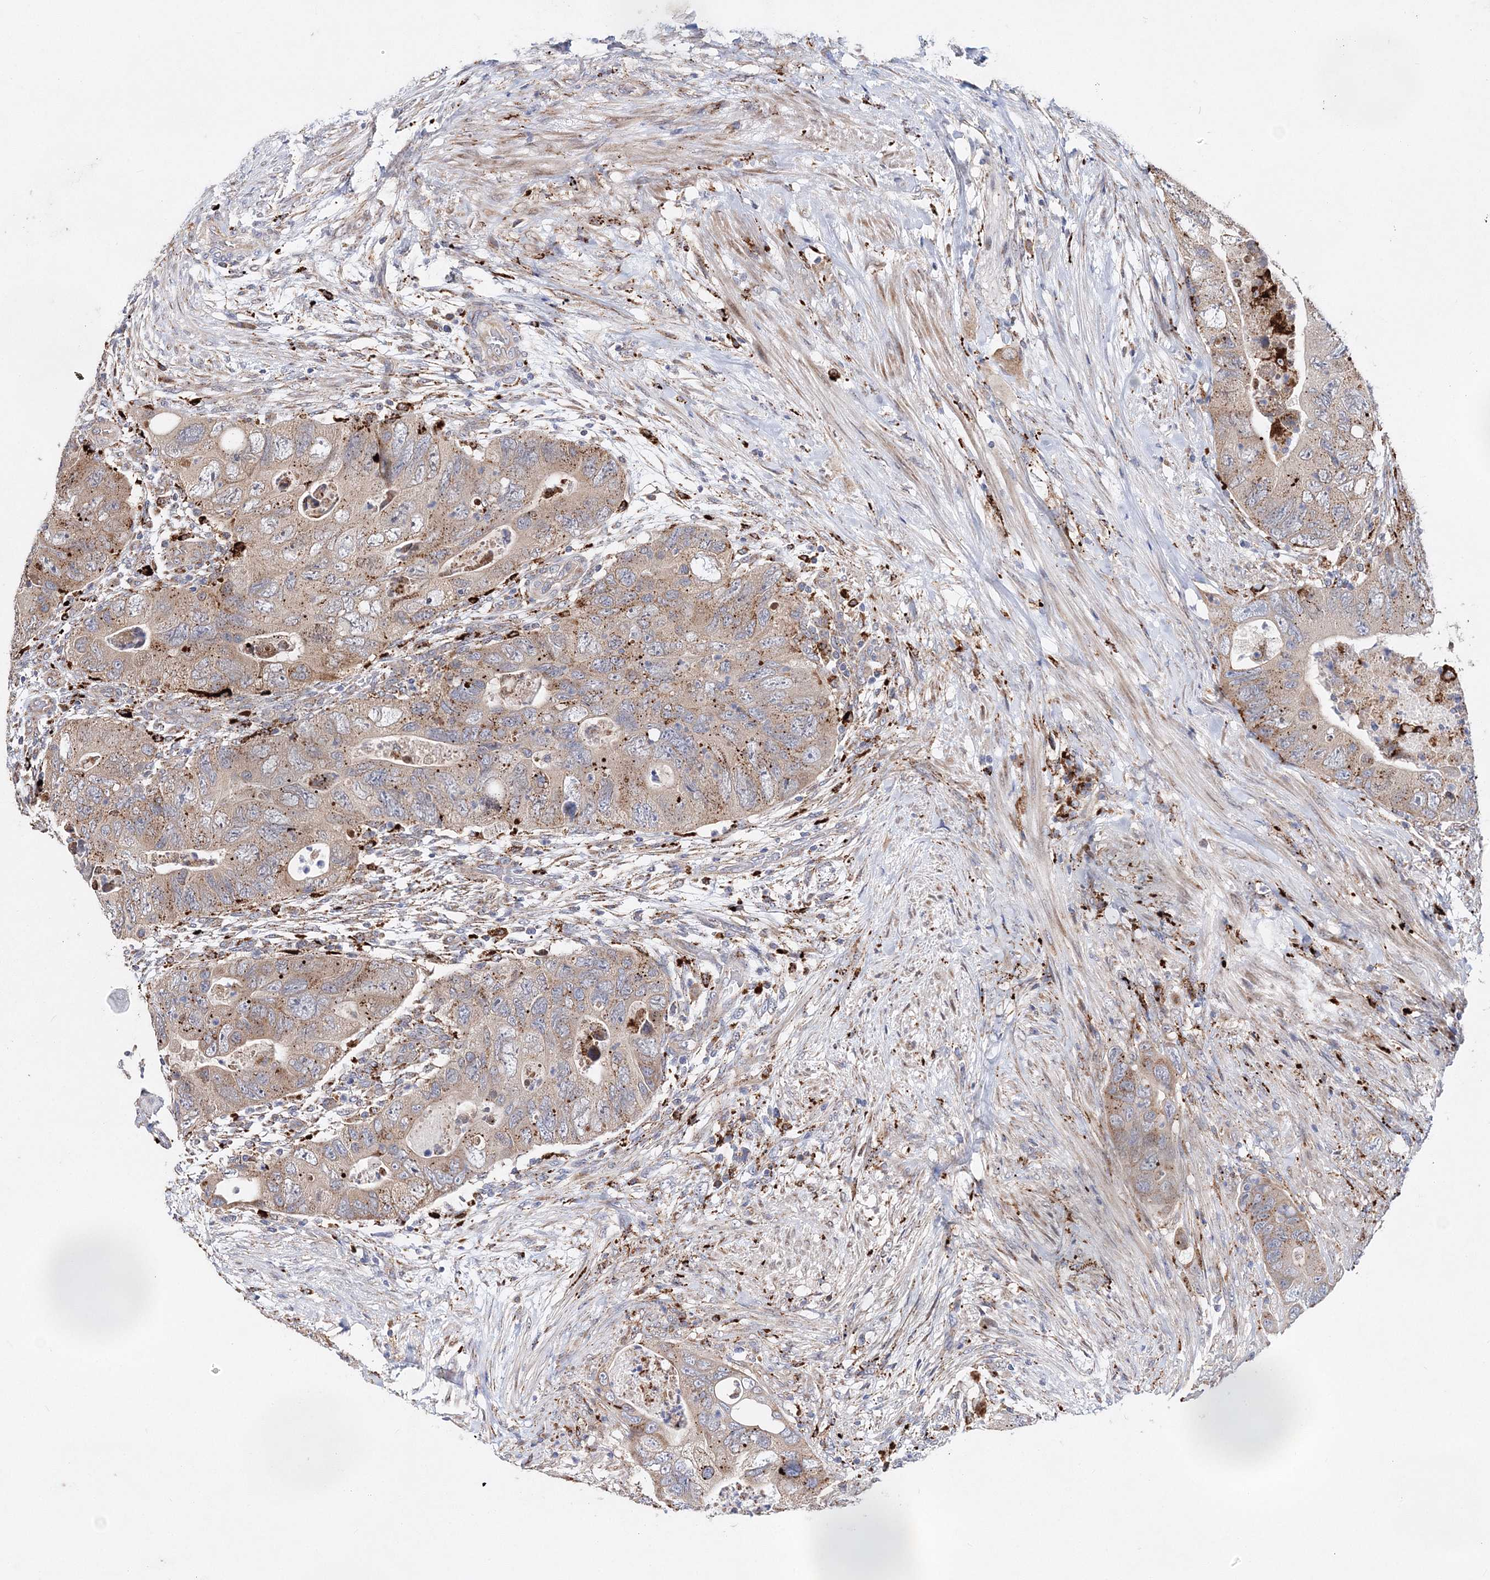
{"staining": {"intensity": "moderate", "quantity": "25%-75%", "location": "cytoplasmic/membranous"}, "tissue": "colorectal cancer", "cell_type": "Tumor cells", "image_type": "cancer", "snomed": [{"axis": "morphology", "description": "Adenocarcinoma, NOS"}, {"axis": "topography", "description": "Rectum"}], "caption": "Immunohistochemical staining of adenocarcinoma (colorectal) reveals moderate cytoplasmic/membranous protein positivity in approximately 25%-75% of tumor cells.", "gene": "C3orf38", "patient": {"sex": "male", "age": 63}}